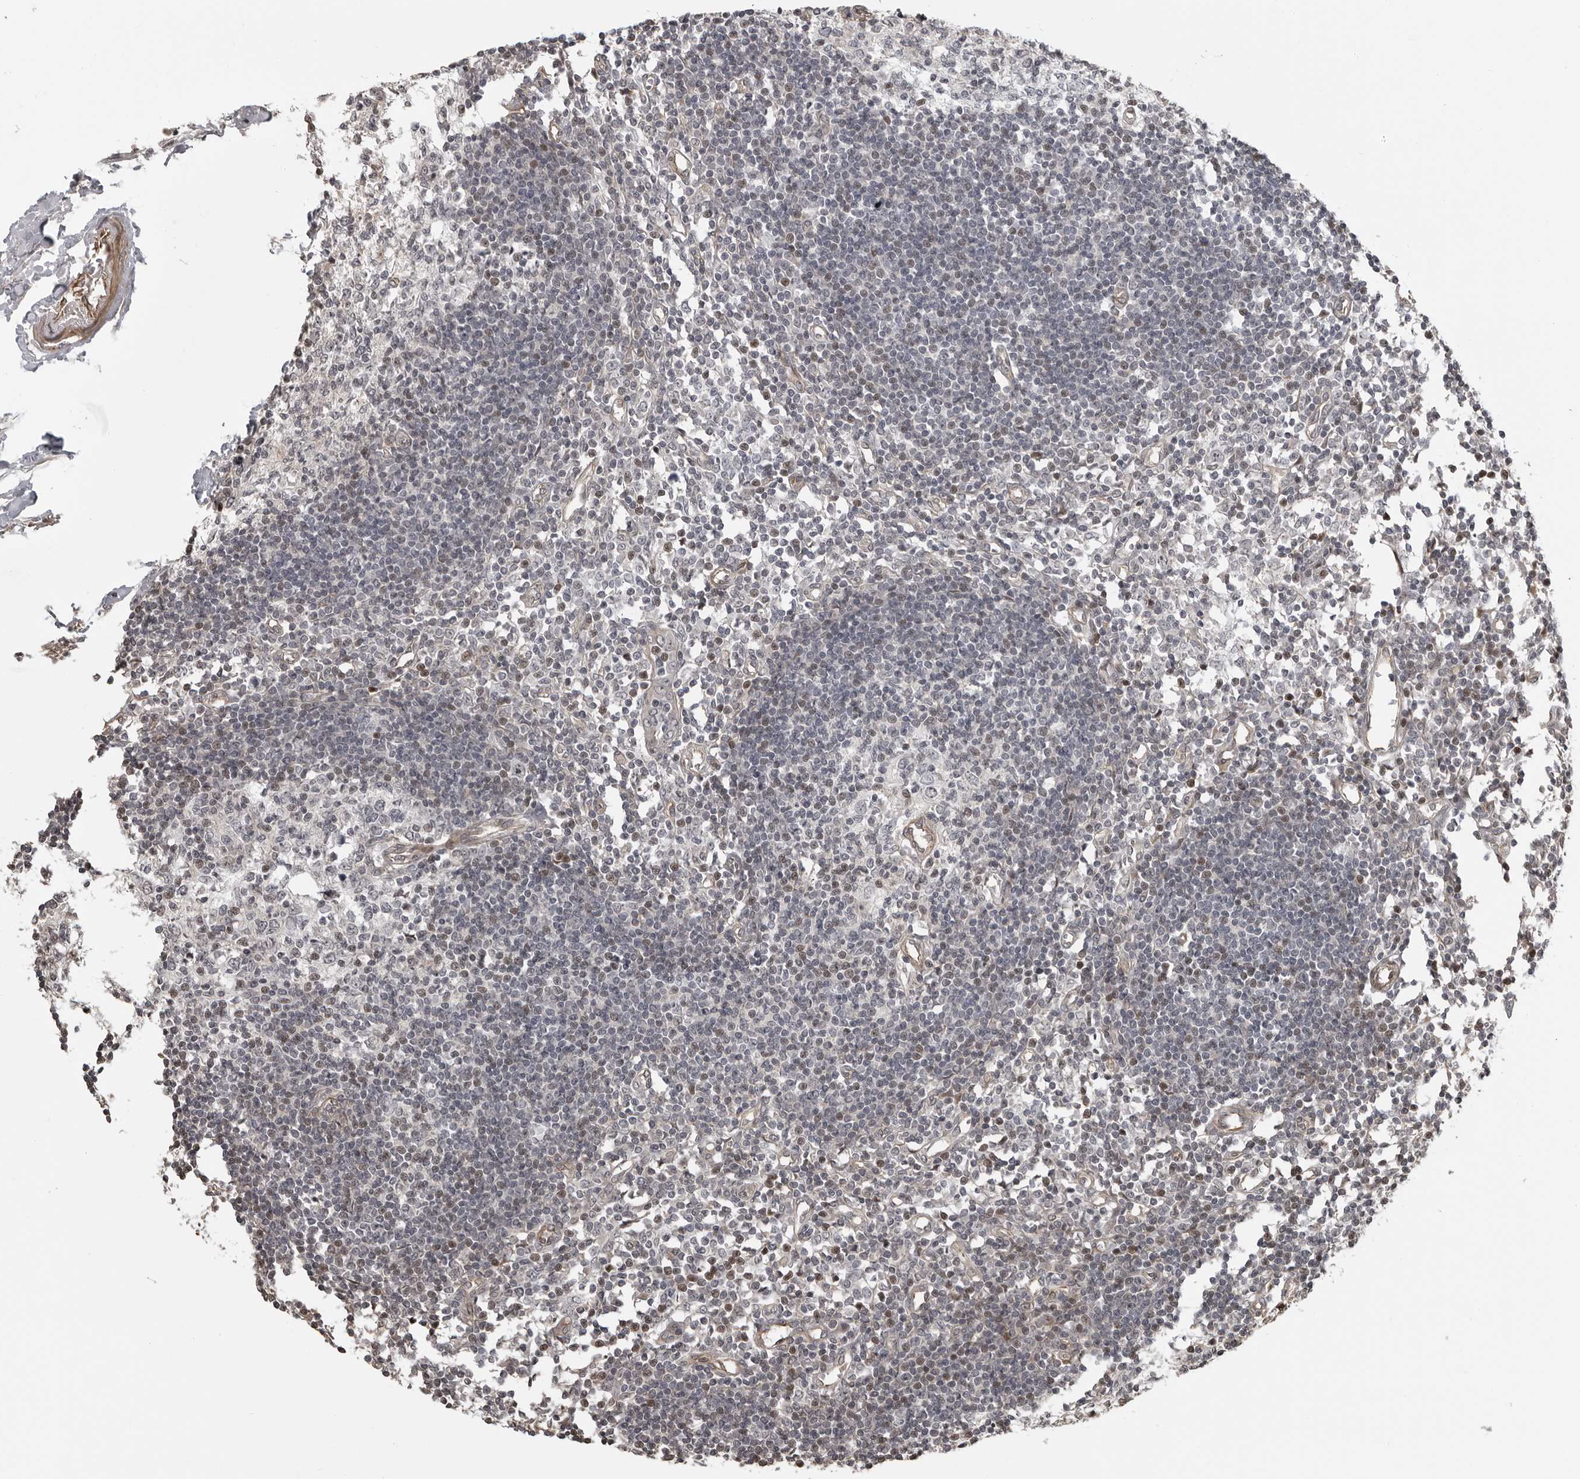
{"staining": {"intensity": "moderate", "quantity": "<25%", "location": "cytoplasmic/membranous,nuclear"}, "tissue": "lymph node", "cell_type": "Germinal center cells", "image_type": "normal", "snomed": [{"axis": "morphology", "description": "Normal tissue, NOS"}, {"axis": "morphology", "description": "Malignant melanoma, Metastatic site"}, {"axis": "topography", "description": "Lymph node"}], "caption": "Brown immunohistochemical staining in unremarkable lymph node reveals moderate cytoplasmic/membranous,nuclear positivity in about <25% of germinal center cells.", "gene": "PRRX2", "patient": {"sex": "male", "age": 41}}